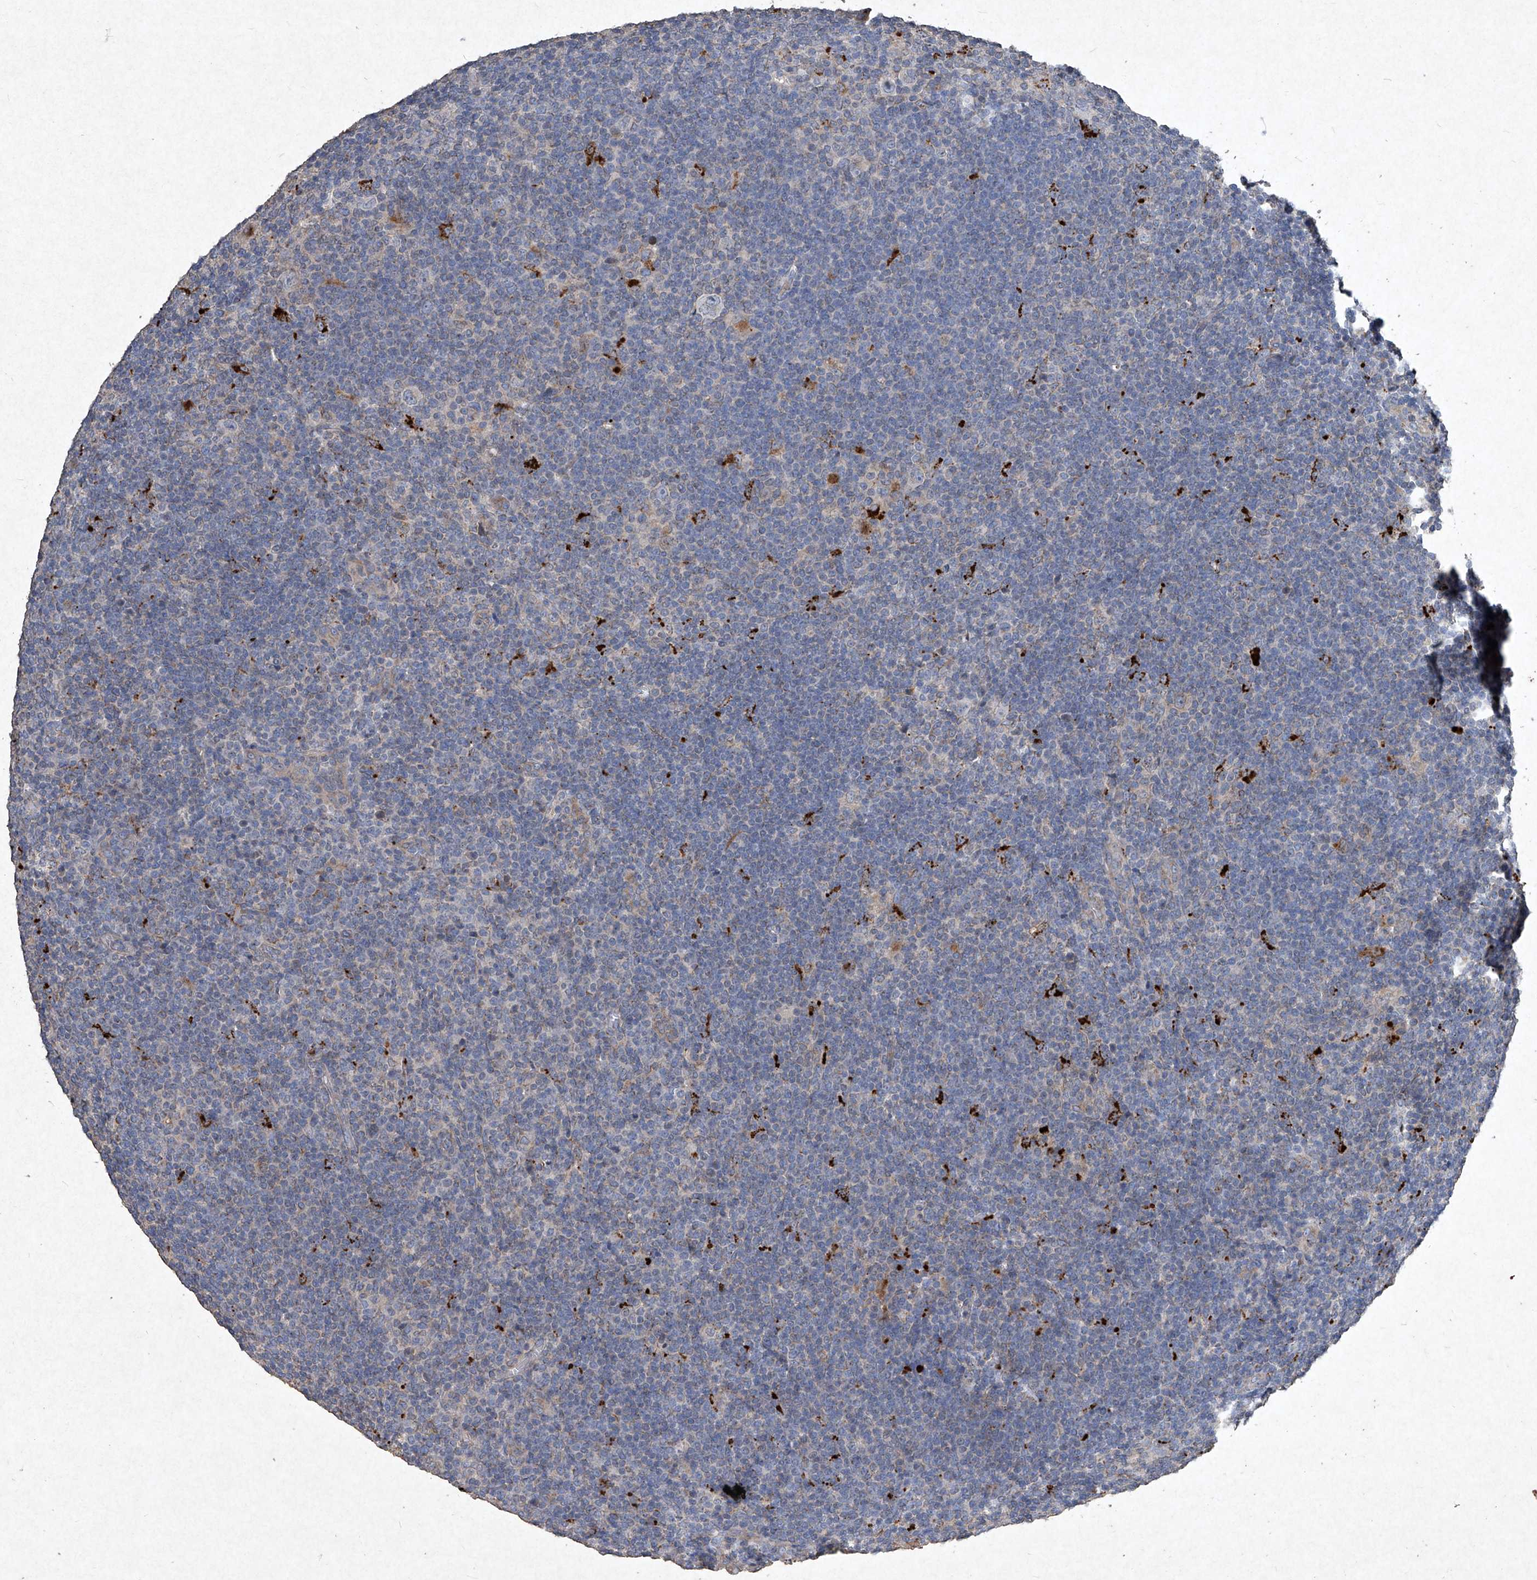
{"staining": {"intensity": "negative", "quantity": "none", "location": "none"}, "tissue": "lymphoma", "cell_type": "Tumor cells", "image_type": "cancer", "snomed": [{"axis": "morphology", "description": "Hodgkin's disease, NOS"}, {"axis": "topography", "description": "Lymph node"}], "caption": "Tumor cells show no significant expression in Hodgkin's disease.", "gene": "MED16", "patient": {"sex": "female", "age": 57}}